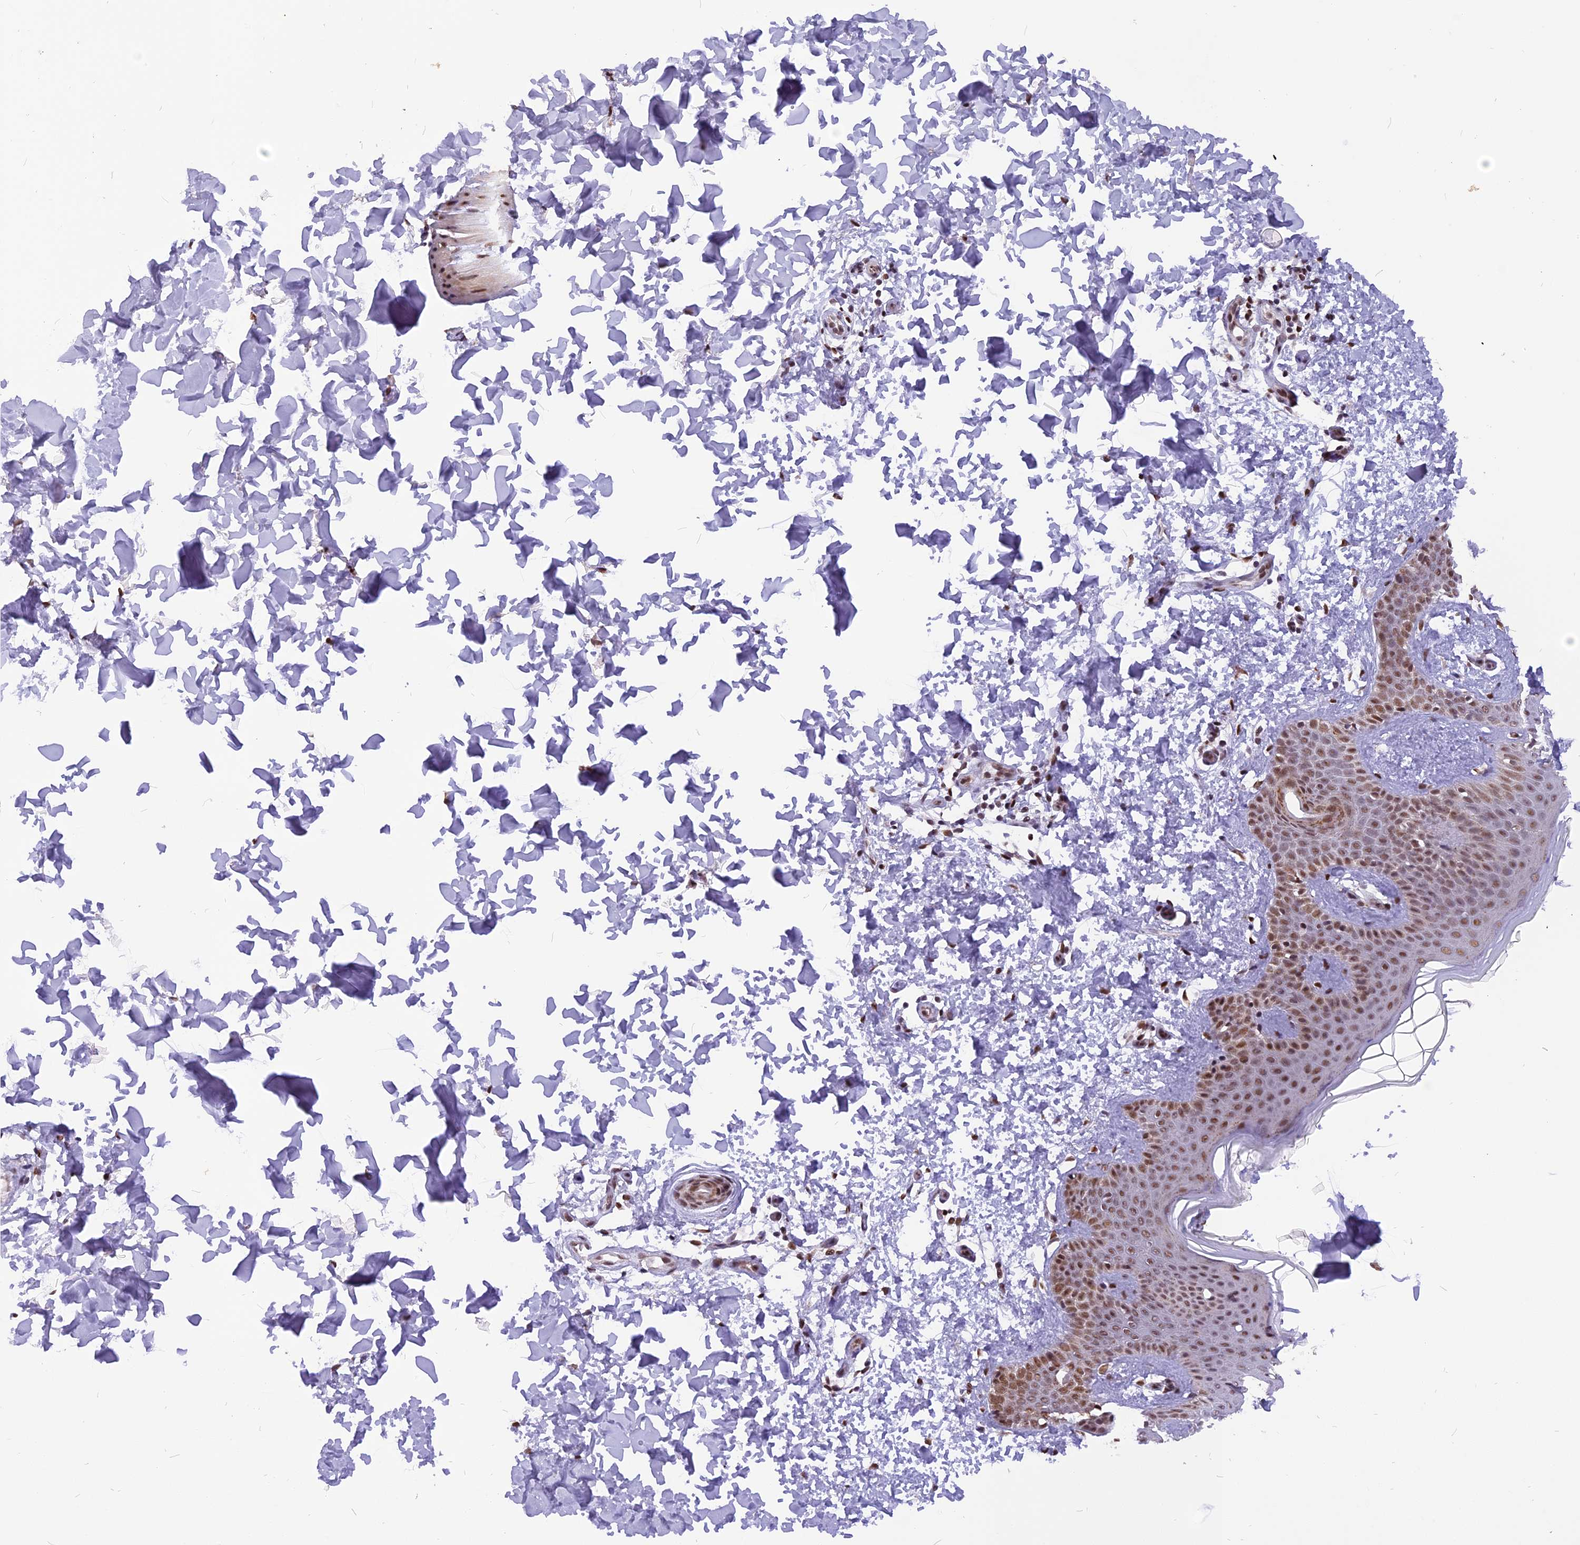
{"staining": {"intensity": "moderate", "quantity": ">75%", "location": "nuclear"}, "tissue": "skin", "cell_type": "Fibroblasts", "image_type": "normal", "snomed": [{"axis": "morphology", "description": "Normal tissue, NOS"}, {"axis": "topography", "description": "Skin"}], "caption": "An IHC histopathology image of benign tissue is shown. Protein staining in brown highlights moderate nuclear positivity in skin within fibroblasts. (IHC, brightfield microscopy, high magnification).", "gene": "IRF2BP1", "patient": {"sex": "male", "age": 36}}